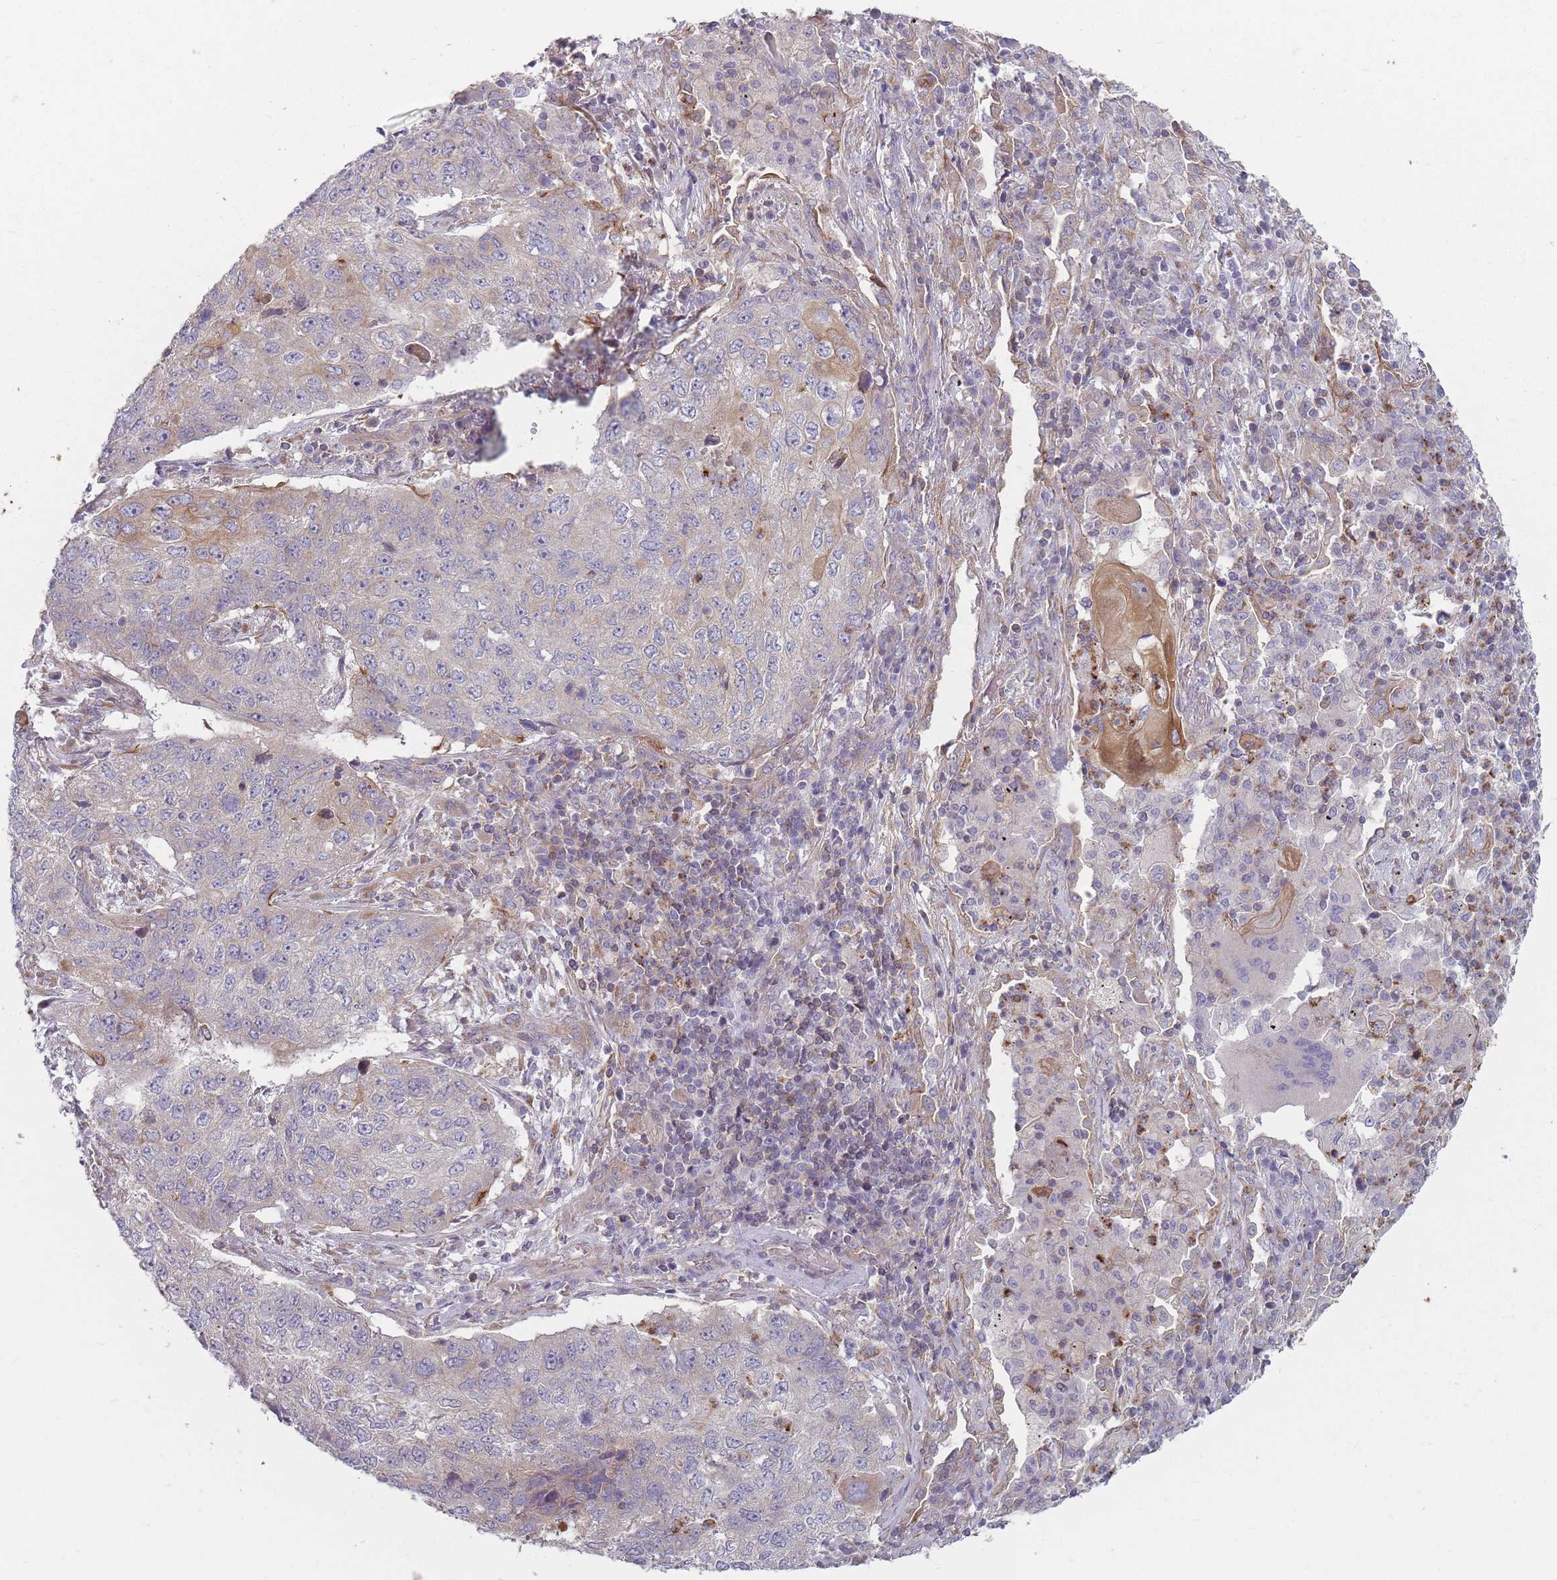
{"staining": {"intensity": "moderate", "quantity": "<25%", "location": "cytoplasmic/membranous"}, "tissue": "lung cancer", "cell_type": "Tumor cells", "image_type": "cancer", "snomed": [{"axis": "morphology", "description": "Squamous cell carcinoma, NOS"}, {"axis": "topography", "description": "Lung"}], "caption": "The micrograph displays staining of lung cancer, revealing moderate cytoplasmic/membranous protein staining (brown color) within tumor cells.", "gene": "HSBP1L1", "patient": {"sex": "female", "age": 63}}